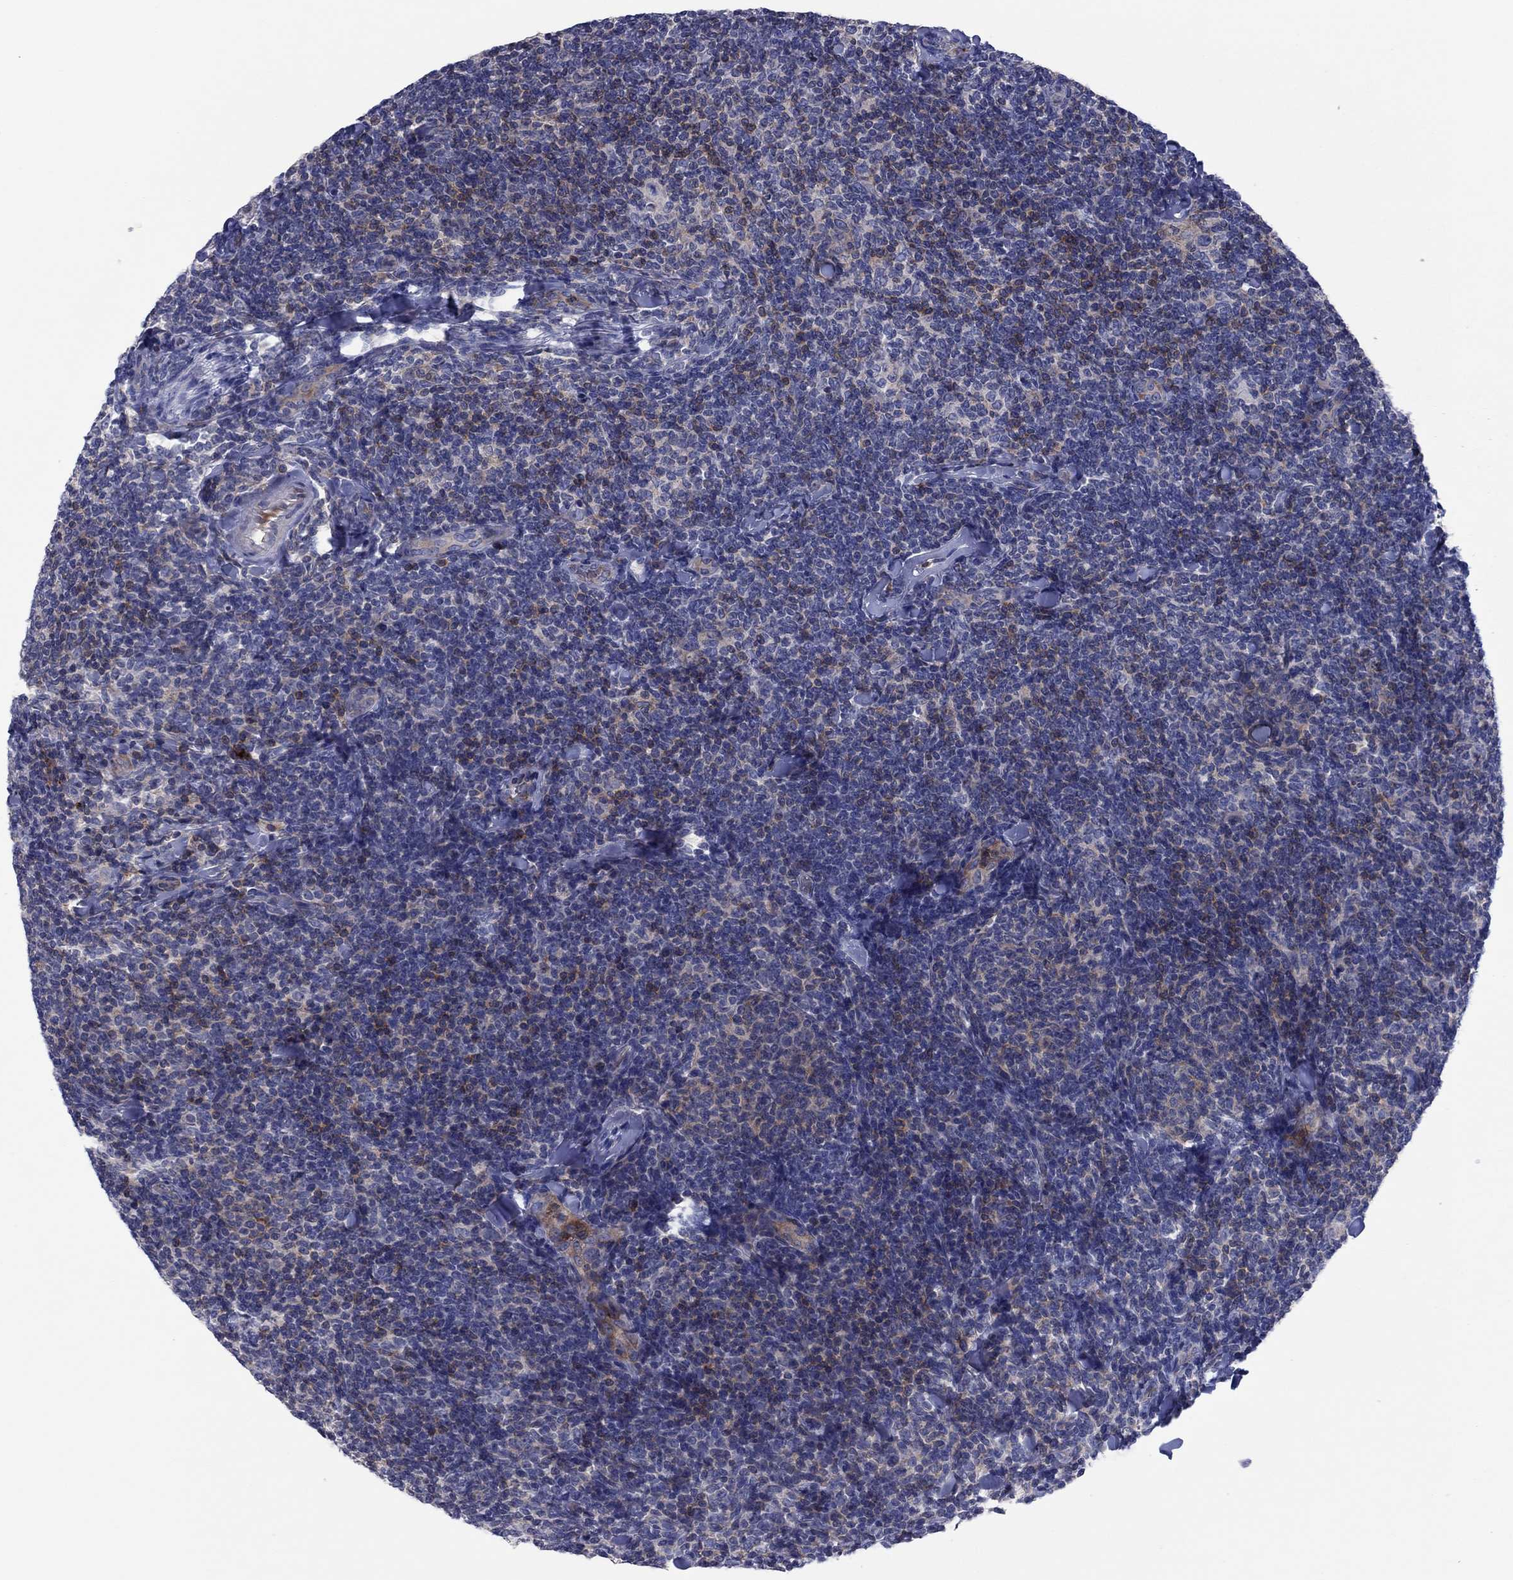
{"staining": {"intensity": "weak", "quantity": "<25%", "location": "cytoplasmic/membranous"}, "tissue": "lymphoma", "cell_type": "Tumor cells", "image_type": "cancer", "snomed": [{"axis": "morphology", "description": "Malignant lymphoma, non-Hodgkin's type, Low grade"}, {"axis": "topography", "description": "Lymph node"}], "caption": "An image of malignant lymphoma, non-Hodgkin's type (low-grade) stained for a protein demonstrates no brown staining in tumor cells.", "gene": "PVR", "patient": {"sex": "female", "age": 56}}